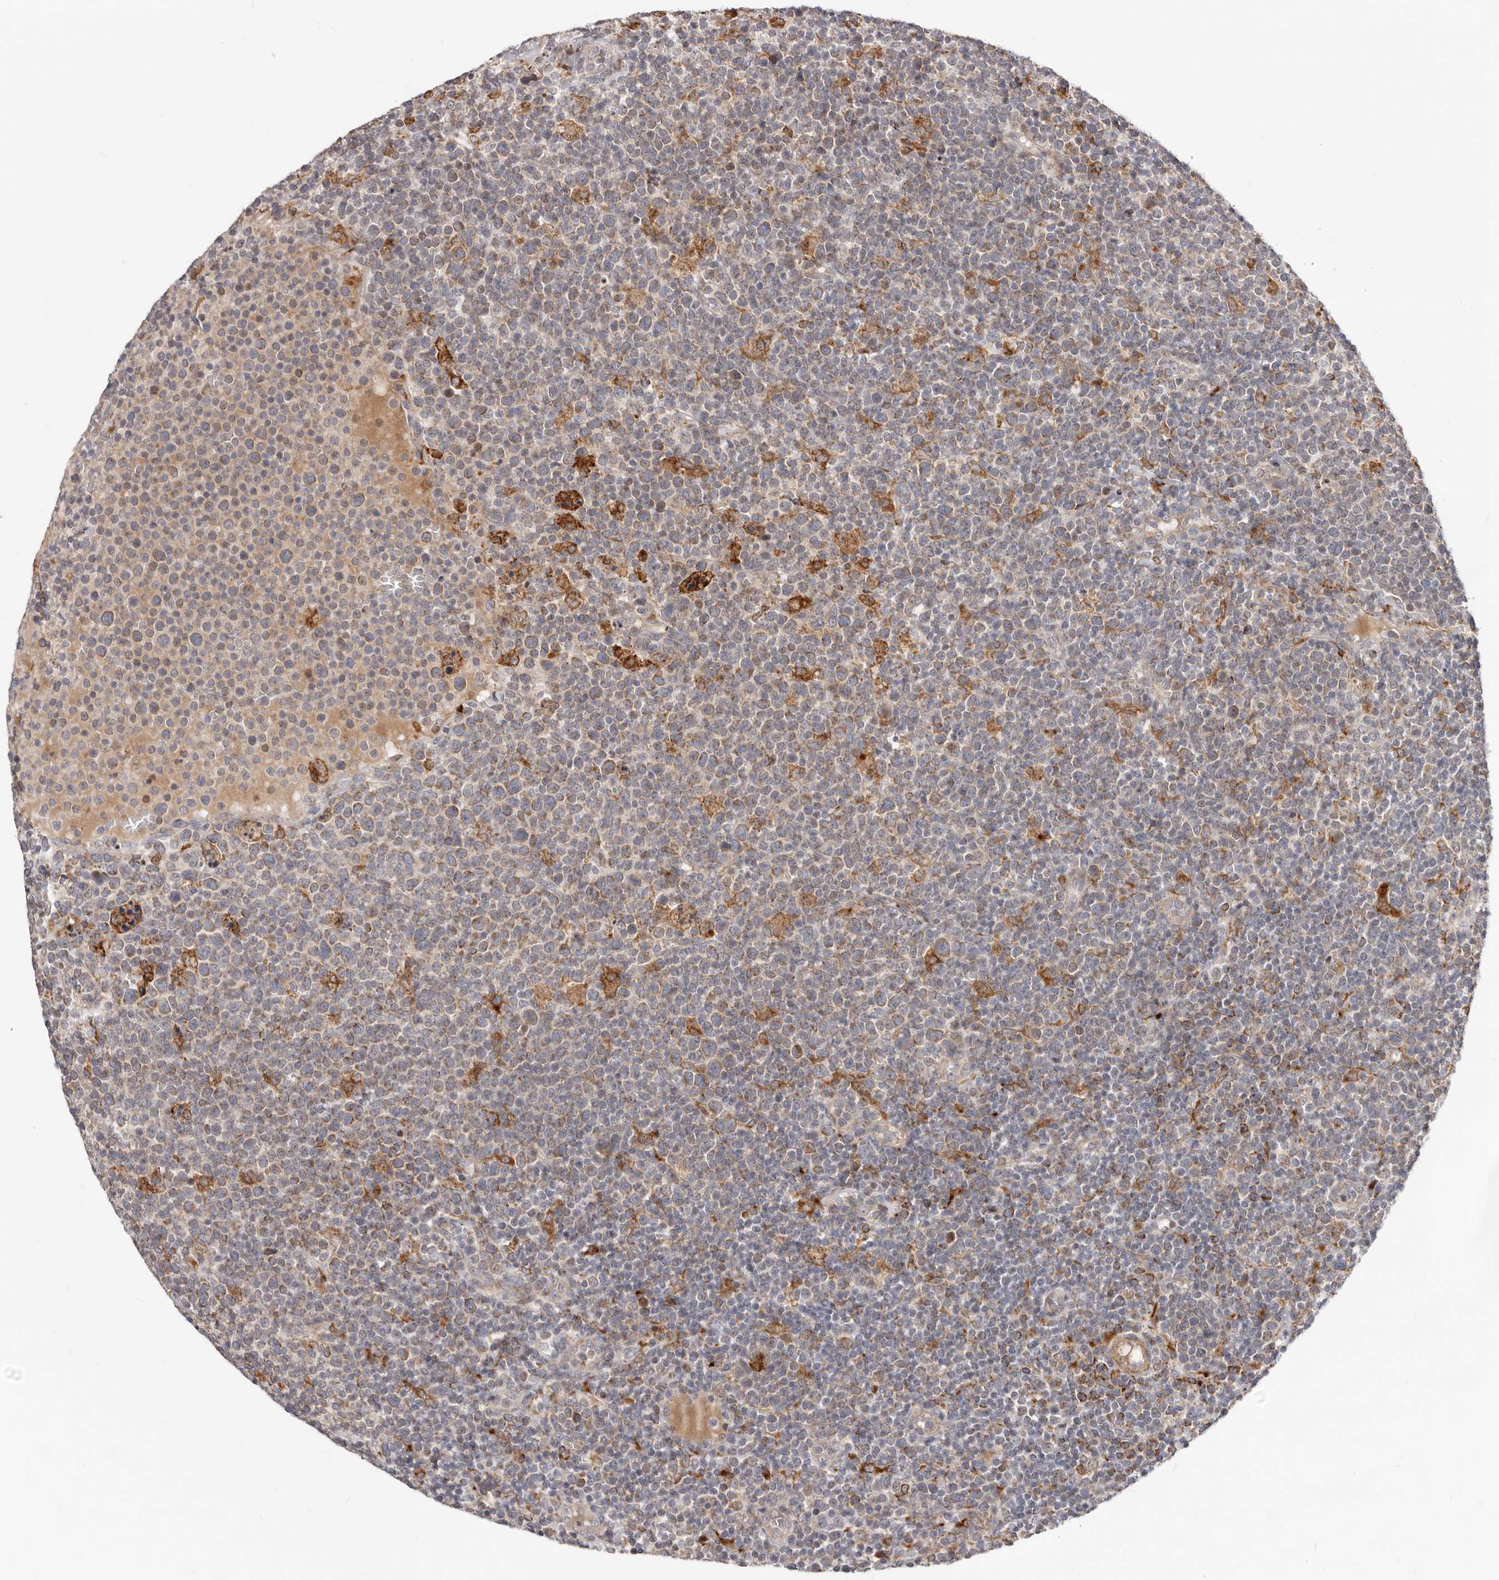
{"staining": {"intensity": "weak", "quantity": "25%-75%", "location": "cytoplasmic/membranous"}, "tissue": "lymphoma", "cell_type": "Tumor cells", "image_type": "cancer", "snomed": [{"axis": "morphology", "description": "Malignant lymphoma, non-Hodgkin's type, High grade"}, {"axis": "topography", "description": "Lymph node"}], "caption": "This image demonstrates lymphoma stained with immunohistochemistry (IHC) to label a protein in brown. The cytoplasmic/membranous of tumor cells show weak positivity for the protein. Nuclei are counter-stained blue.", "gene": "TOR3A", "patient": {"sex": "male", "age": 61}}